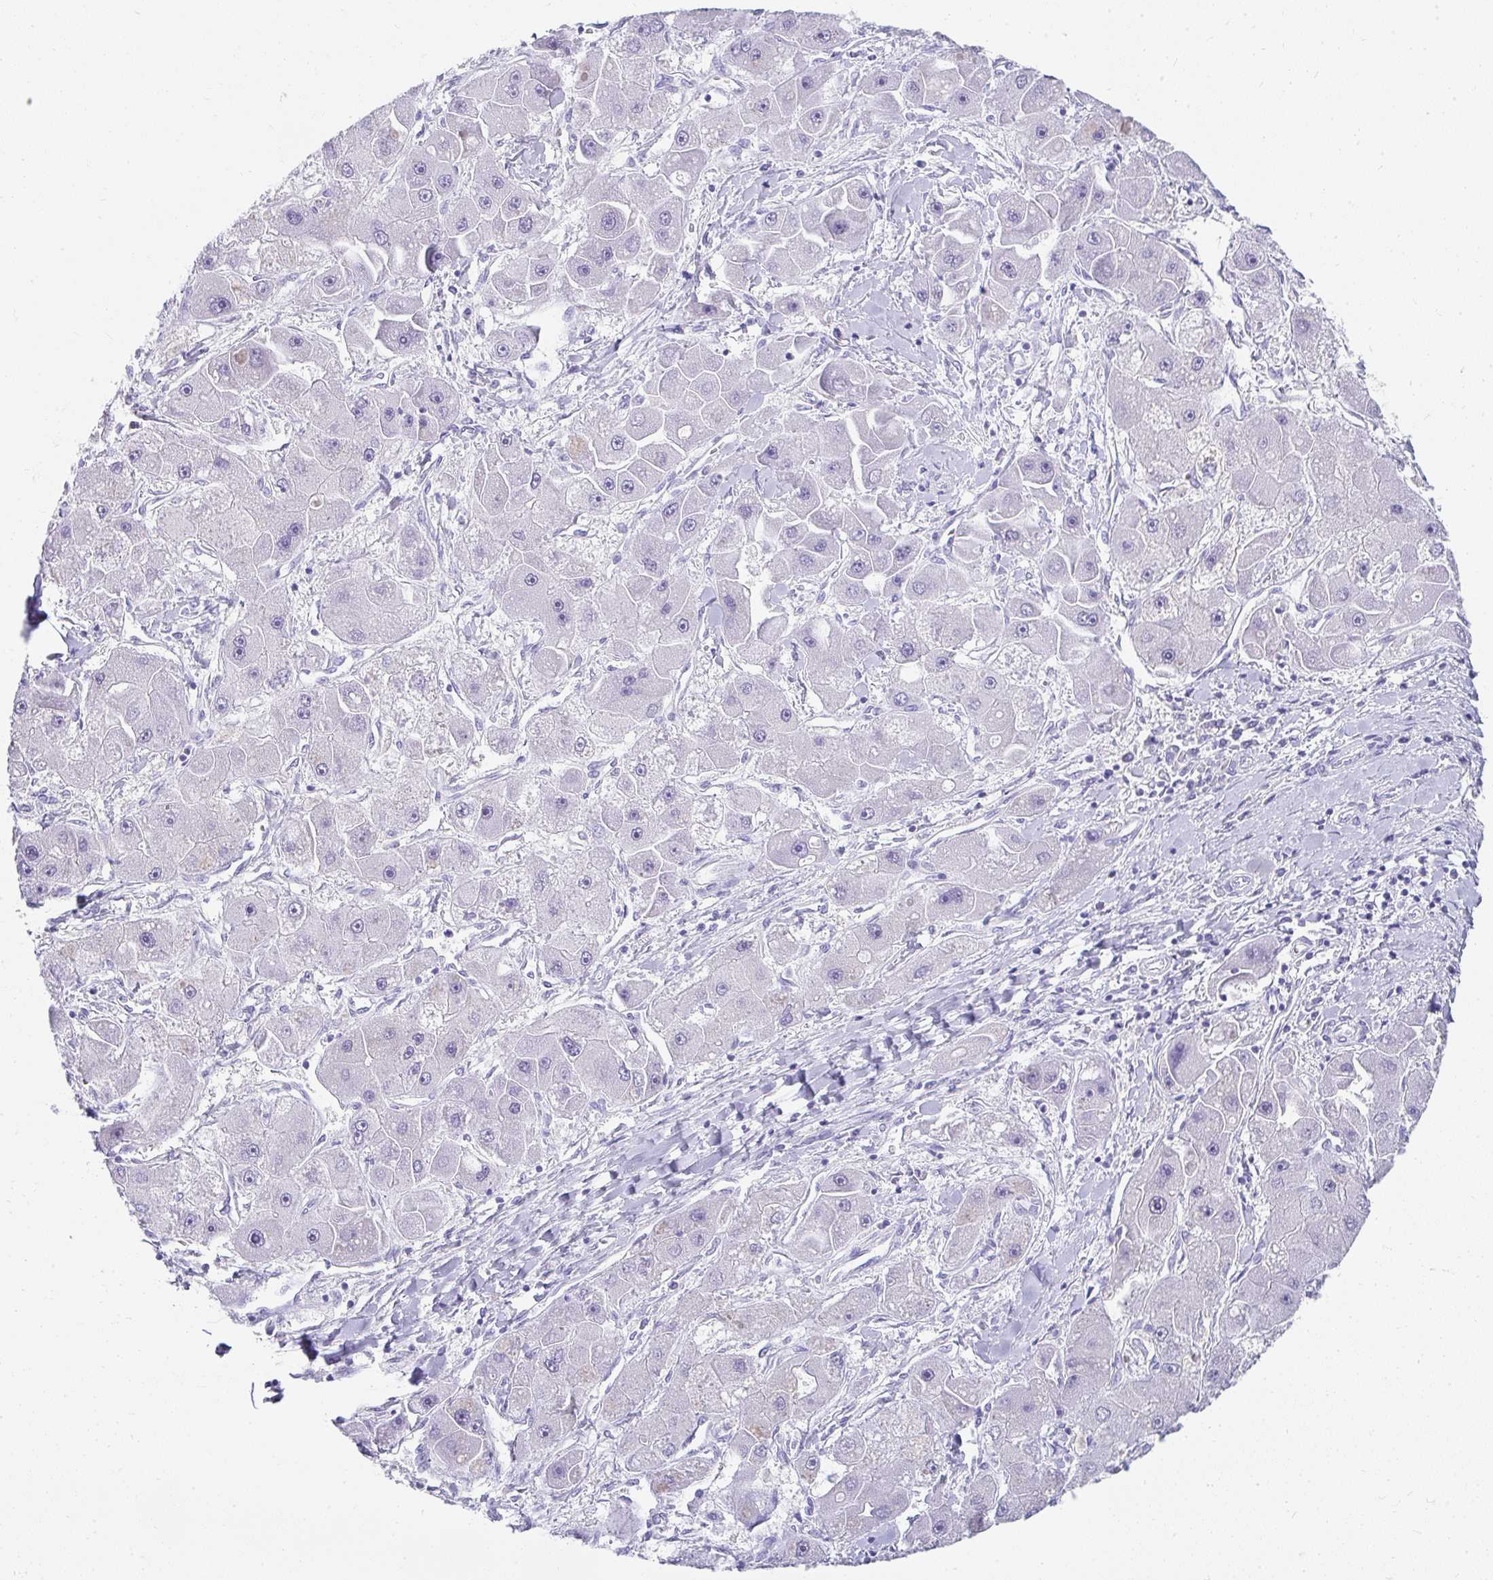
{"staining": {"intensity": "negative", "quantity": "none", "location": "none"}, "tissue": "liver cancer", "cell_type": "Tumor cells", "image_type": "cancer", "snomed": [{"axis": "morphology", "description": "Carcinoma, Hepatocellular, NOS"}, {"axis": "topography", "description": "Liver"}], "caption": "The micrograph shows no staining of tumor cells in liver hepatocellular carcinoma.", "gene": "TNNT1", "patient": {"sex": "male", "age": 24}}